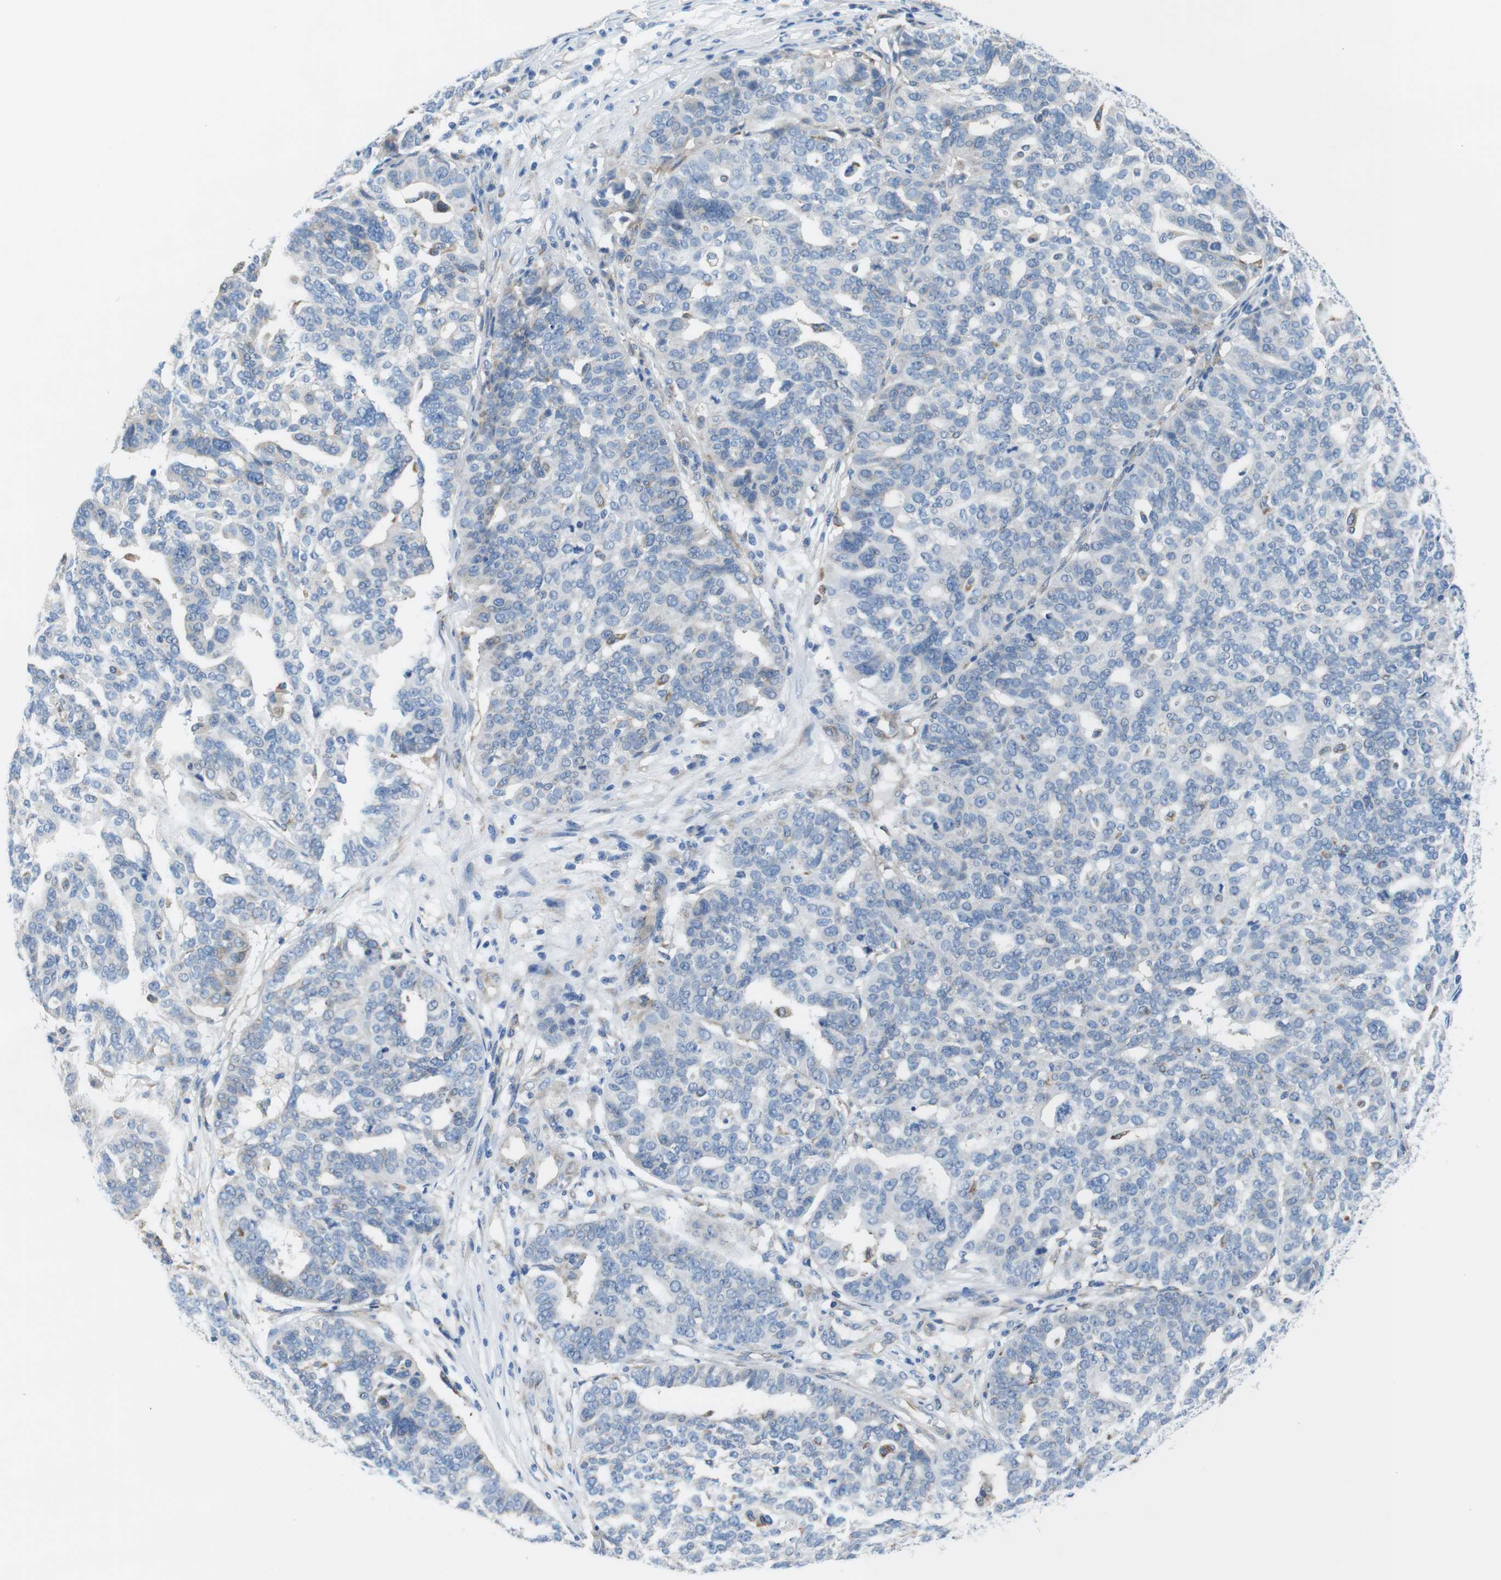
{"staining": {"intensity": "negative", "quantity": "none", "location": "none"}, "tissue": "ovarian cancer", "cell_type": "Tumor cells", "image_type": "cancer", "snomed": [{"axis": "morphology", "description": "Cystadenocarcinoma, serous, NOS"}, {"axis": "topography", "description": "Ovary"}], "caption": "There is no significant positivity in tumor cells of serous cystadenocarcinoma (ovarian).", "gene": "CDH8", "patient": {"sex": "female", "age": 59}}